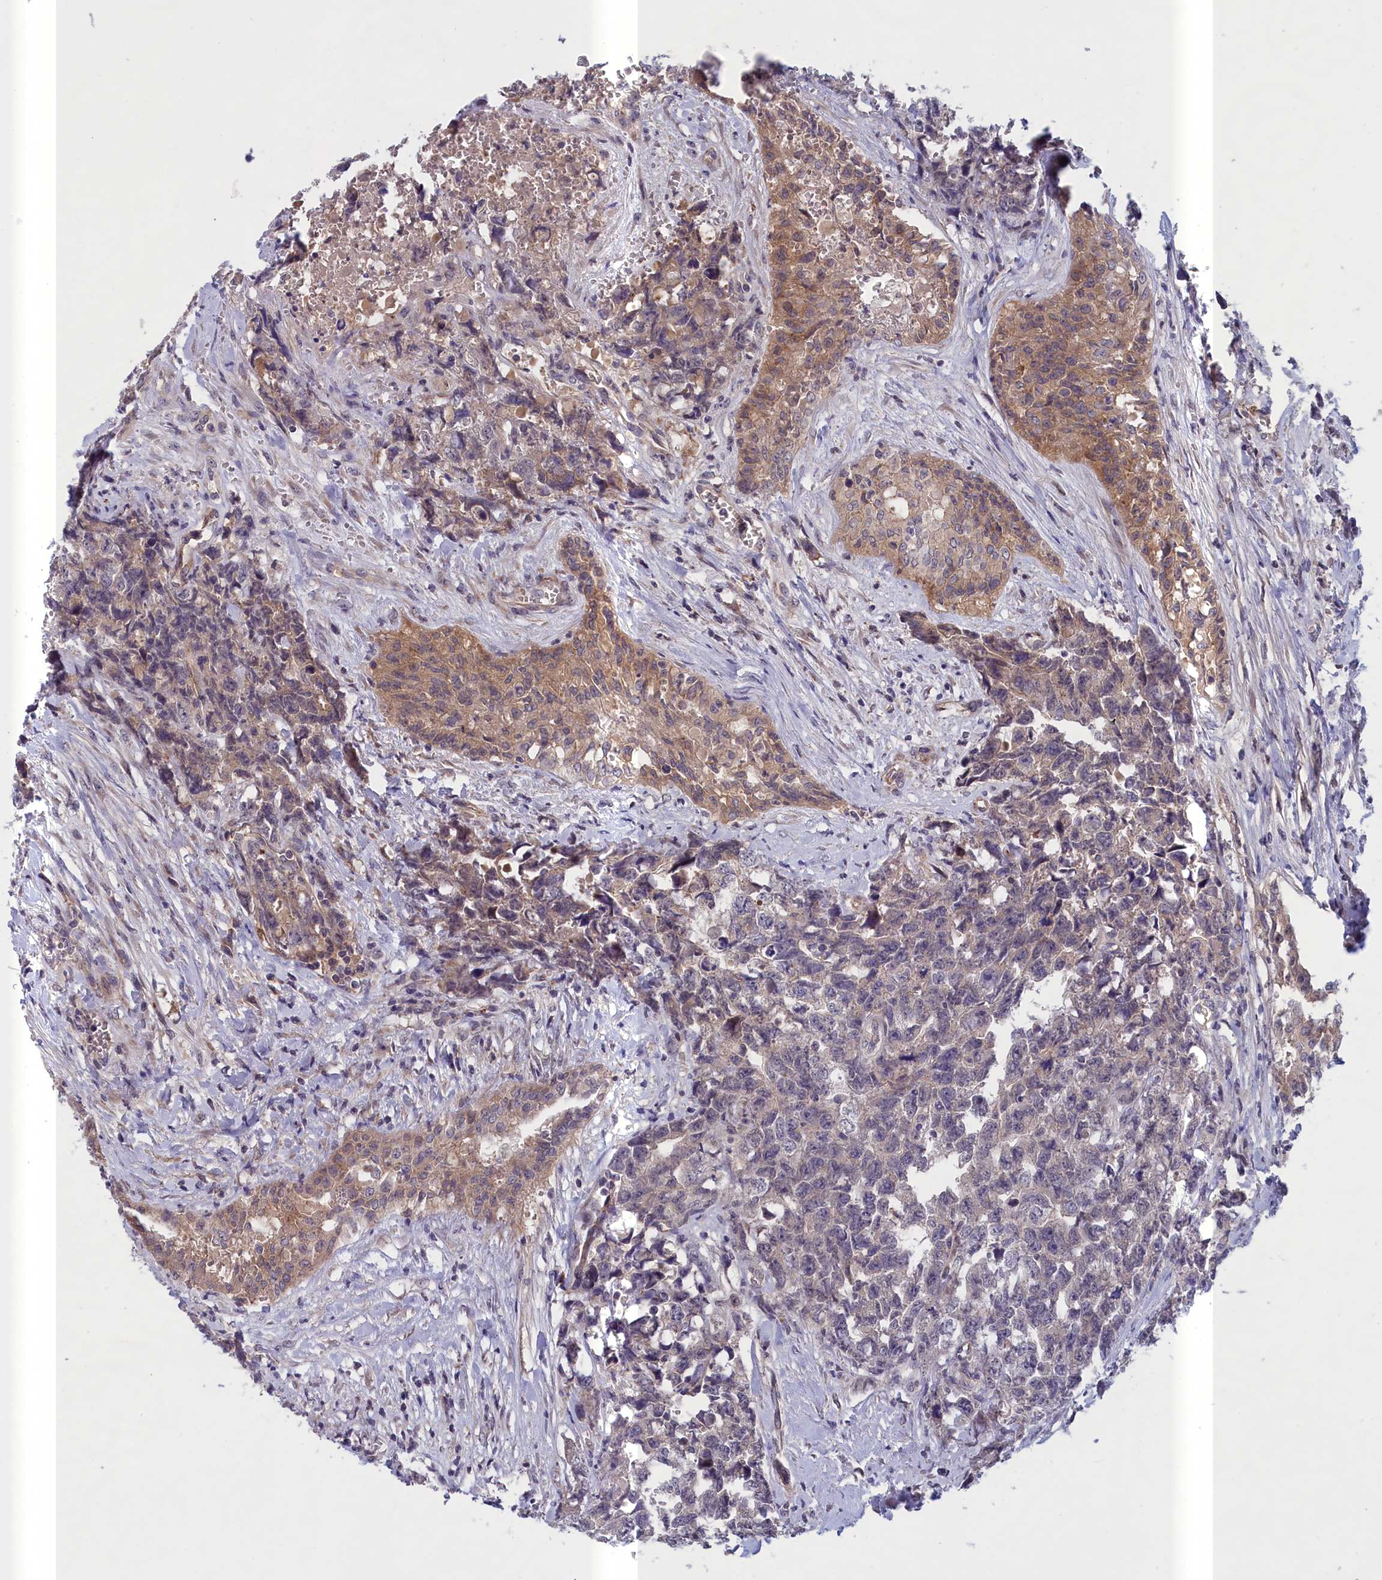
{"staining": {"intensity": "negative", "quantity": "none", "location": "none"}, "tissue": "testis cancer", "cell_type": "Tumor cells", "image_type": "cancer", "snomed": [{"axis": "morphology", "description": "Carcinoma, Embryonal, NOS"}, {"axis": "topography", "description": "Testis"}], "caption": "Photomicrograph shows no protein expression in tumor cells of embryonal carcinoma (testis) tissue.", "gene": "IGFALS", "patient": {"sex": "male", "age": 31}}